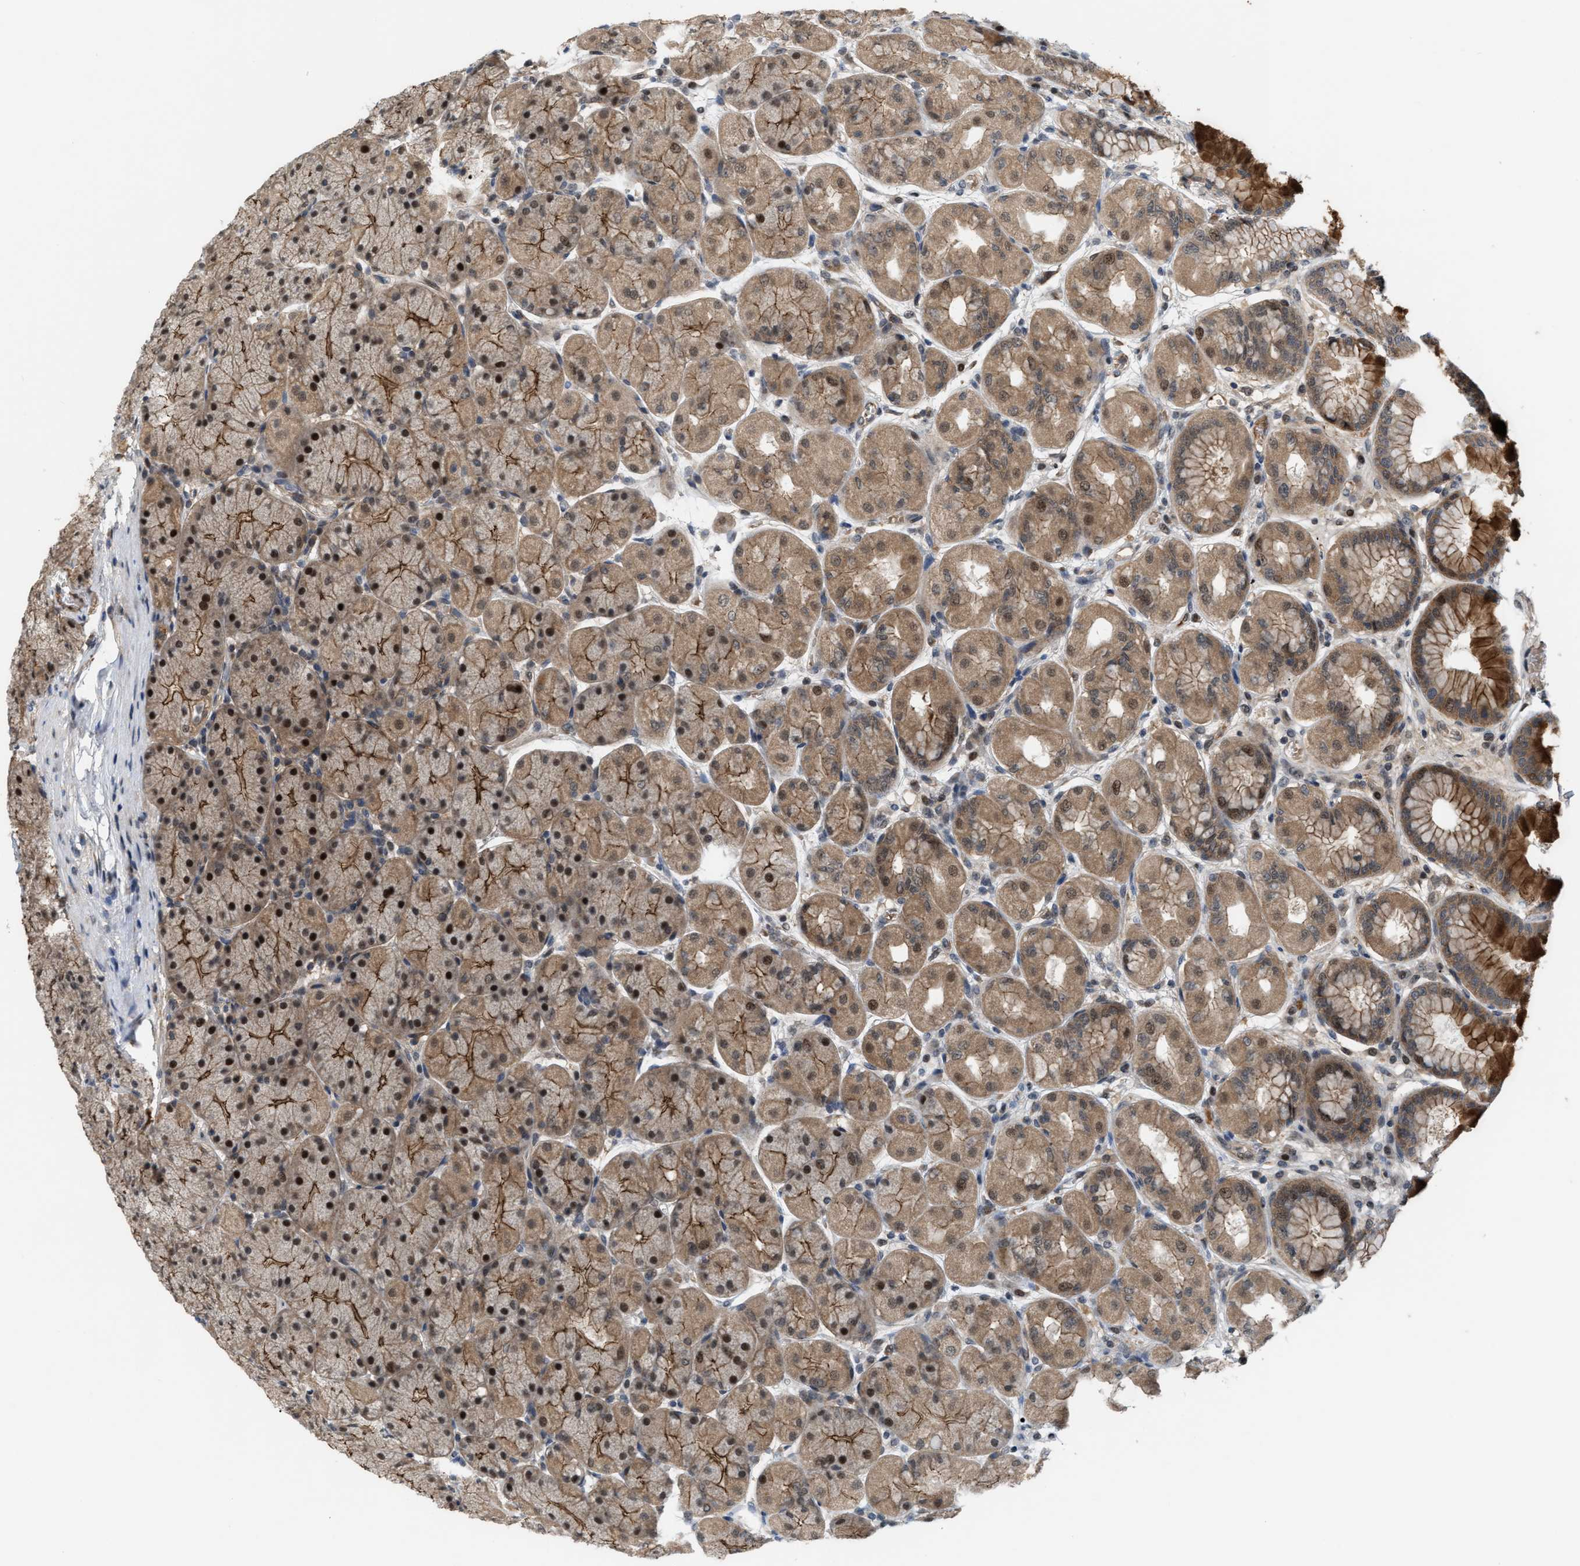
{"staining": {"intensity": "moderate", "quantity": ">75%", "location": "cytoplasmic/membranous,nuclear"}, "tissue": "stomach", "cell_type": "Glandular cells", "image_type": "normal", "snomed": [{"axis": "morphology", "description": "Normal tissue, NOS"}, {"axis": "topography", "description": "Stomach, upper"}], "caption": "Immunohistochemical staining of unremarkable human stomach demonstrates medium levels of moderate cytoplasmic/membranous,nuclear positivity in approximately >75% of glandular cells.", "gene": "RFFL", "patient": {"sex": "female", "age": 56}}